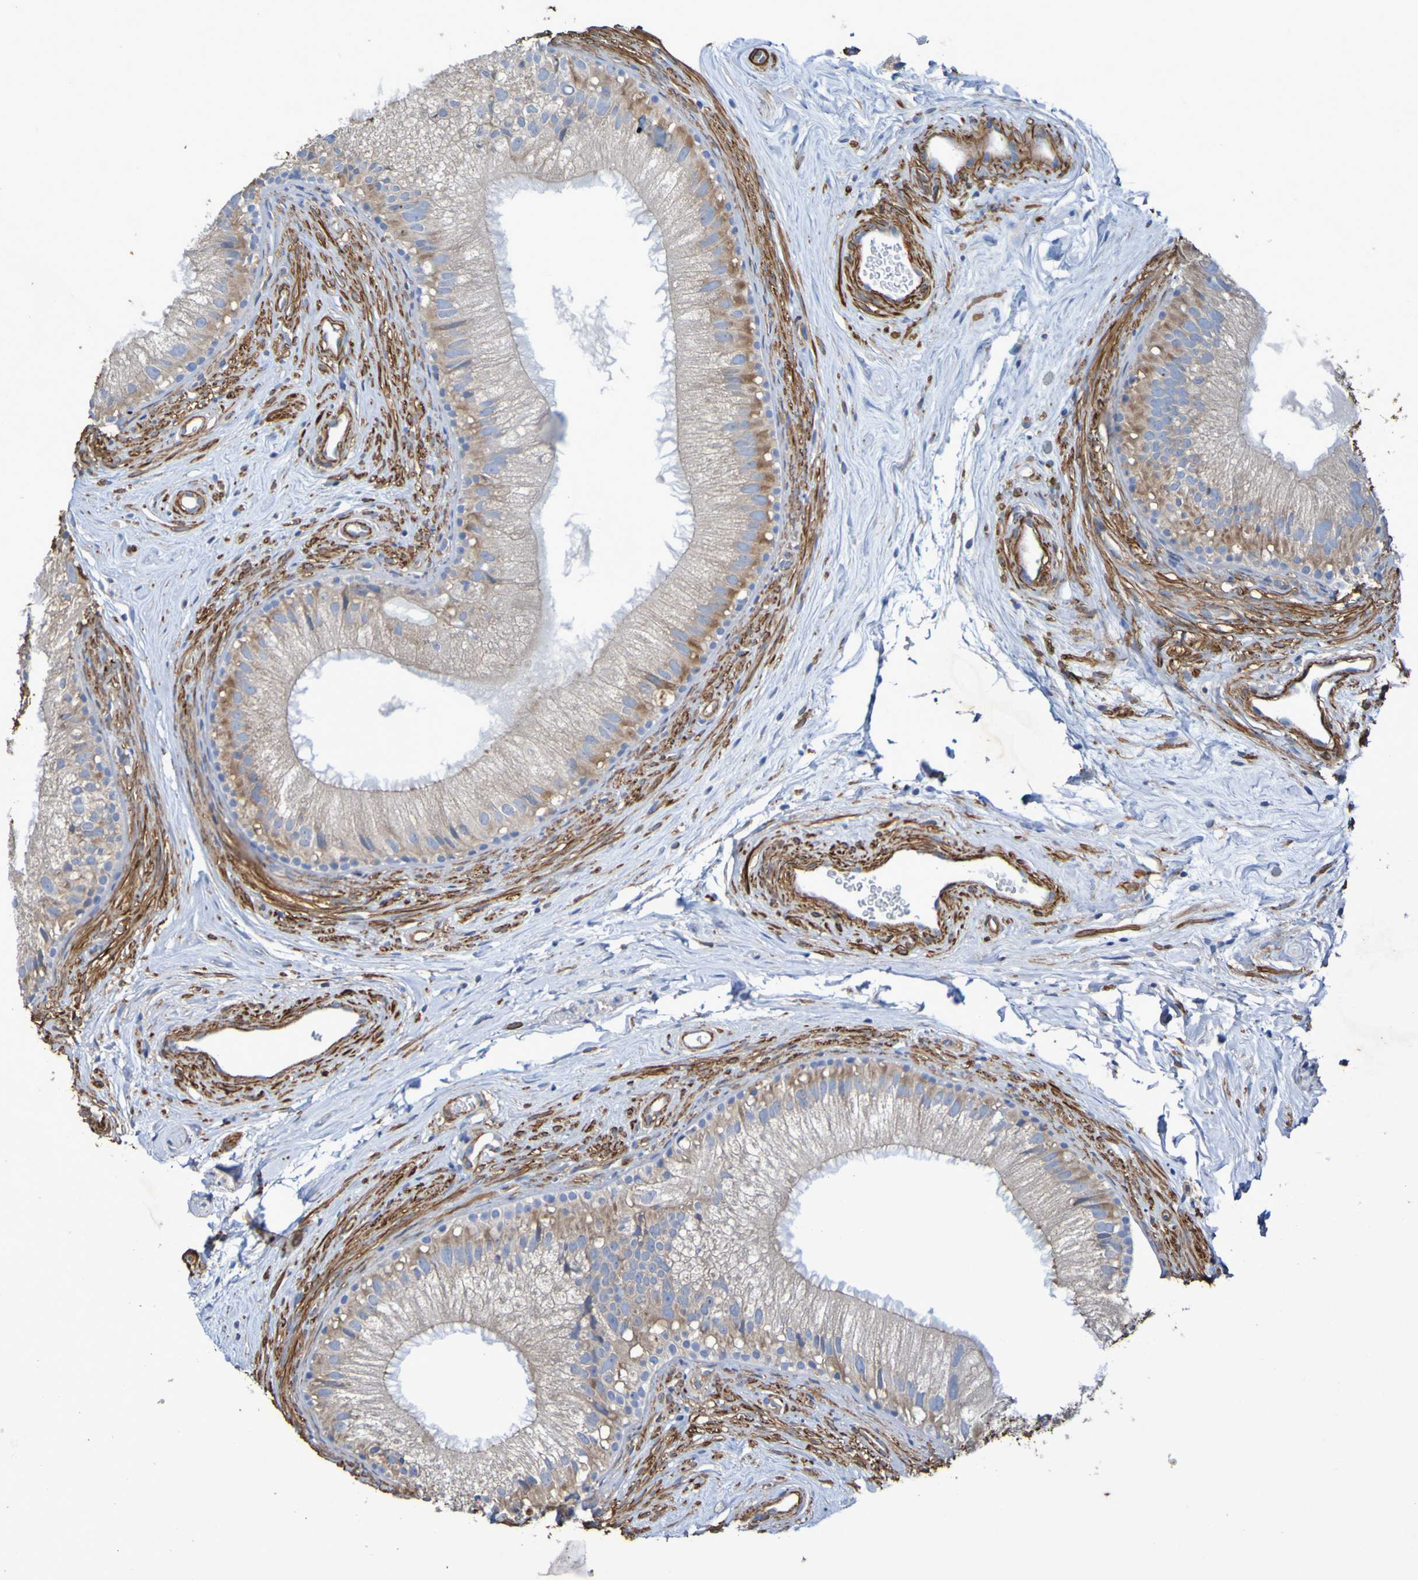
{"staining": {"intensity": "moderate", "quantity": "25%-75%", "location": "cytoplasmic/membranous"}, "tissue": "epididymis", "cell_type": "Glandular cells", "image_type": "normal", "snomed": [{"axis": "morphology", "description": "Normal tissue, NOS"}, {"axis": "topography", "description": "Epididymis"}], "caption": "Brown immunohistochemical staining in unremarkable human epididymis displays moderate cytoplasmic/membranous expression in approximately 25%-75% of glandular cells. Nuclei are stained in blue.", "gene": "SRPRB", "patient": {"sex": "male", "age": 56}}